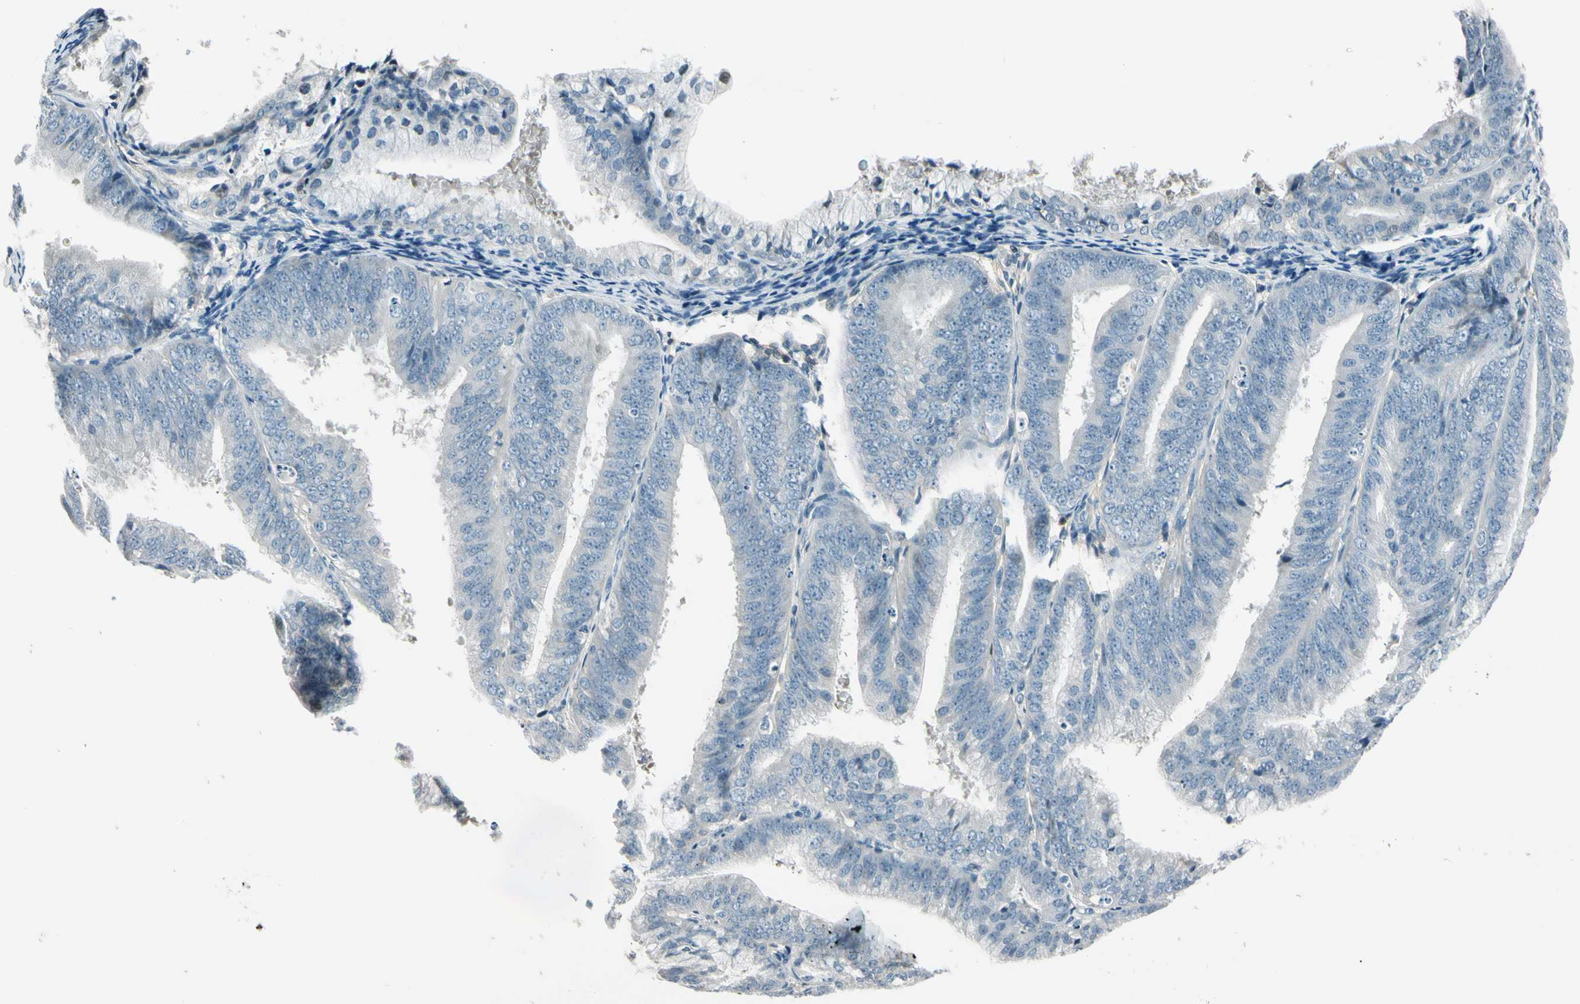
{"staining": {"intensity": "negative", "quantity": "none", "location": "none"}, "tissue": "endometrial cancer", "cell_type": "Tumor cells", "image_type": "cancer", "snomed": [{"axis": "morphology", "description": "Adenocarcinoma, NOS"}, {"axis": "topography", "description": "Endometrium"}], "caption": "Photomicrograph shows no significant protein positivity in tumor cells of endometrial cancer.", "gene": "PDPN", "patient": {"sex": "female", "age": 63}}